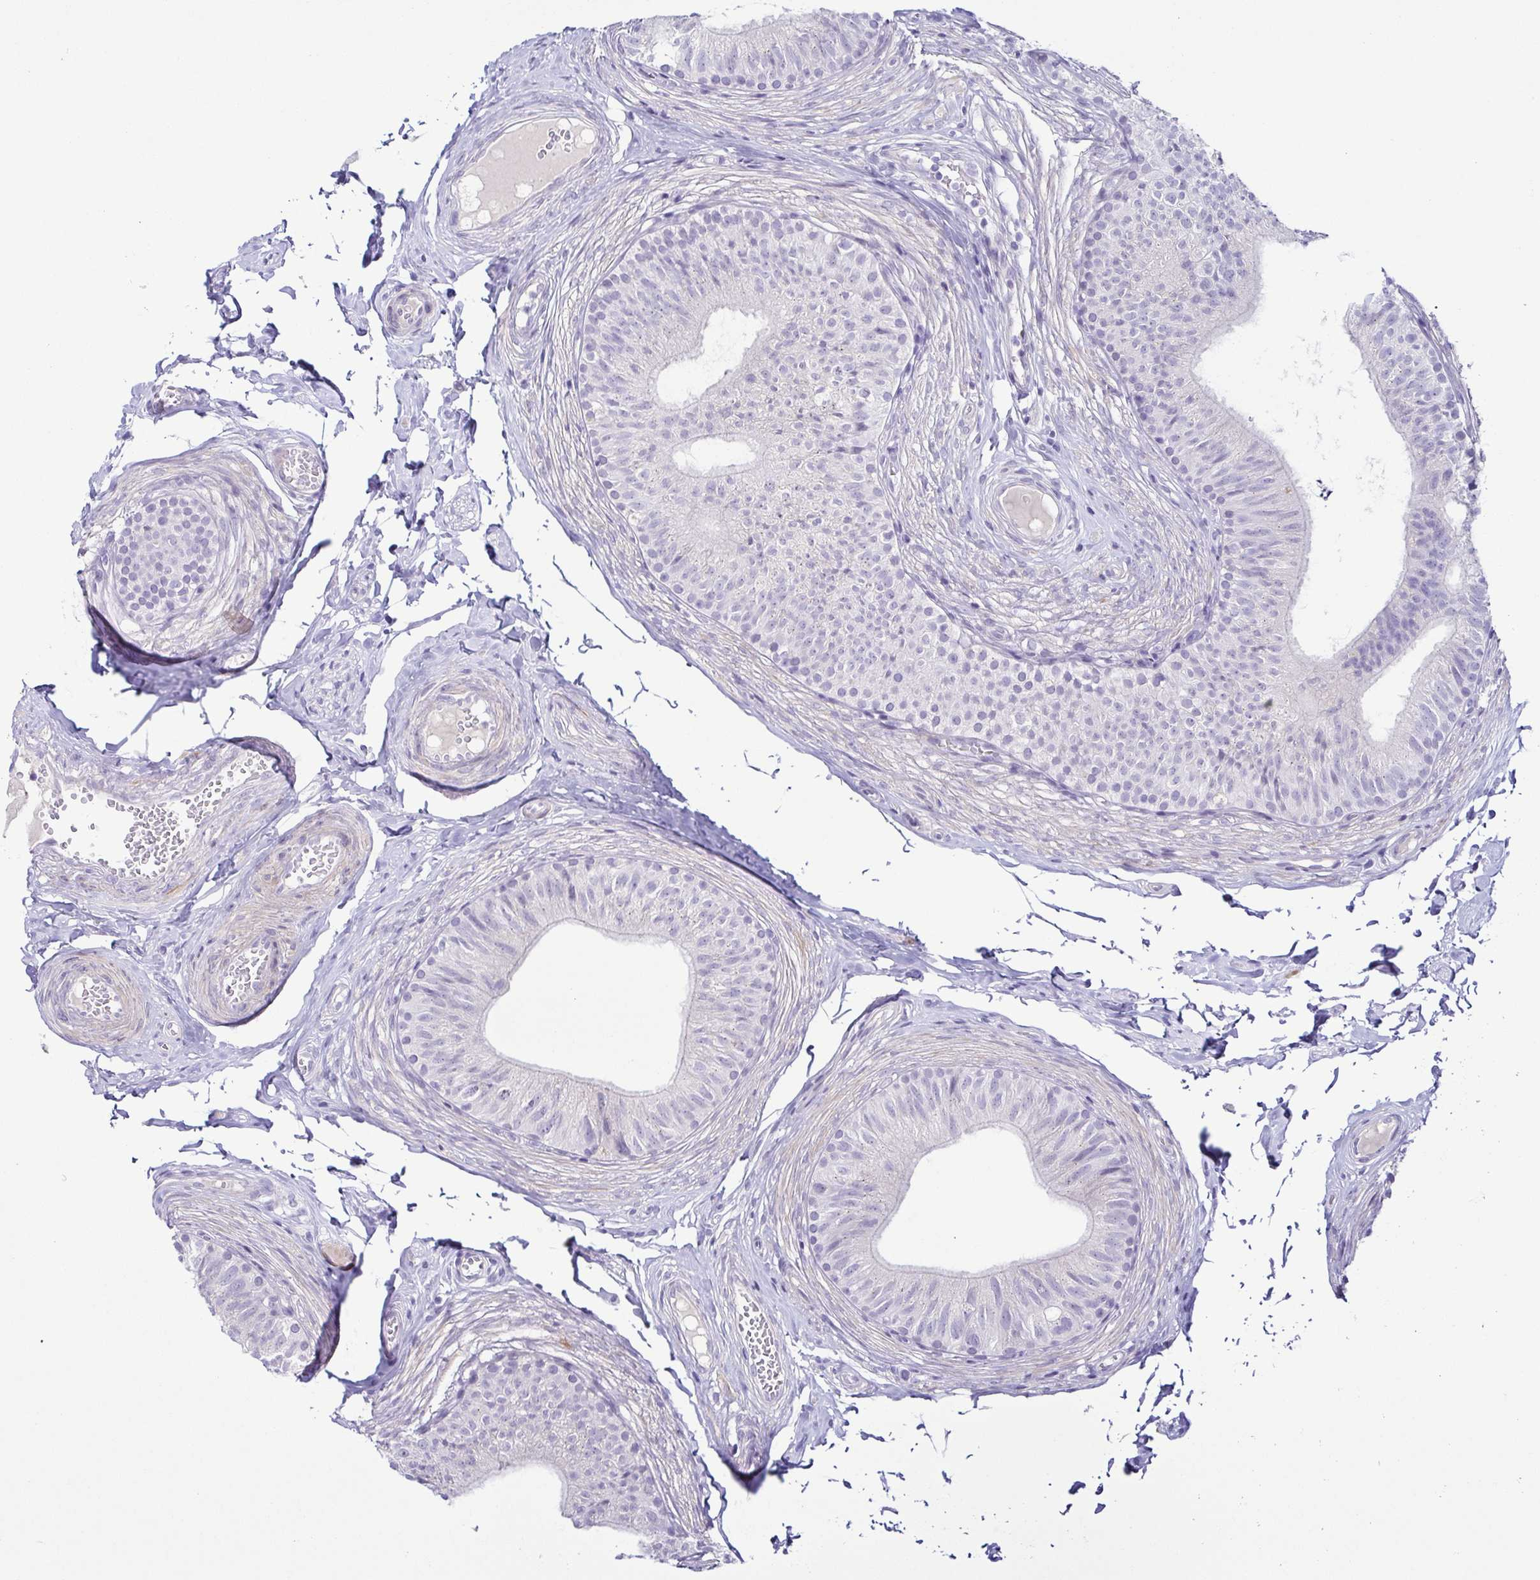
{"staining": {"intensity": "negative", "quantity": "none", "location": "none"}, "tissue": "epididymis", "cell_type": "Glandular cells", "image_type": "normal", "snomed": [{"axis": "morphology", "description": "Normal tissue, NOS"}, {"axis": "topography", "description": "Epididymis, spermatic cord, NOS"}, {"axis": "topography", "description": "Epididymis"}, {"axis": "topography", "description": "Peripheral nerve tissue"}], "caption": "Glandular cells show no significant protein expression in benign epididymis. The staining was performed using DAB (3,3'-diaminobenzidine) to visualize the protein expression in brown, while the nuclei were stained in blue with hematoxylin (Magnification: 20x).", "gene": "TERT", "patient": {"sex": "male", "age": 29}}